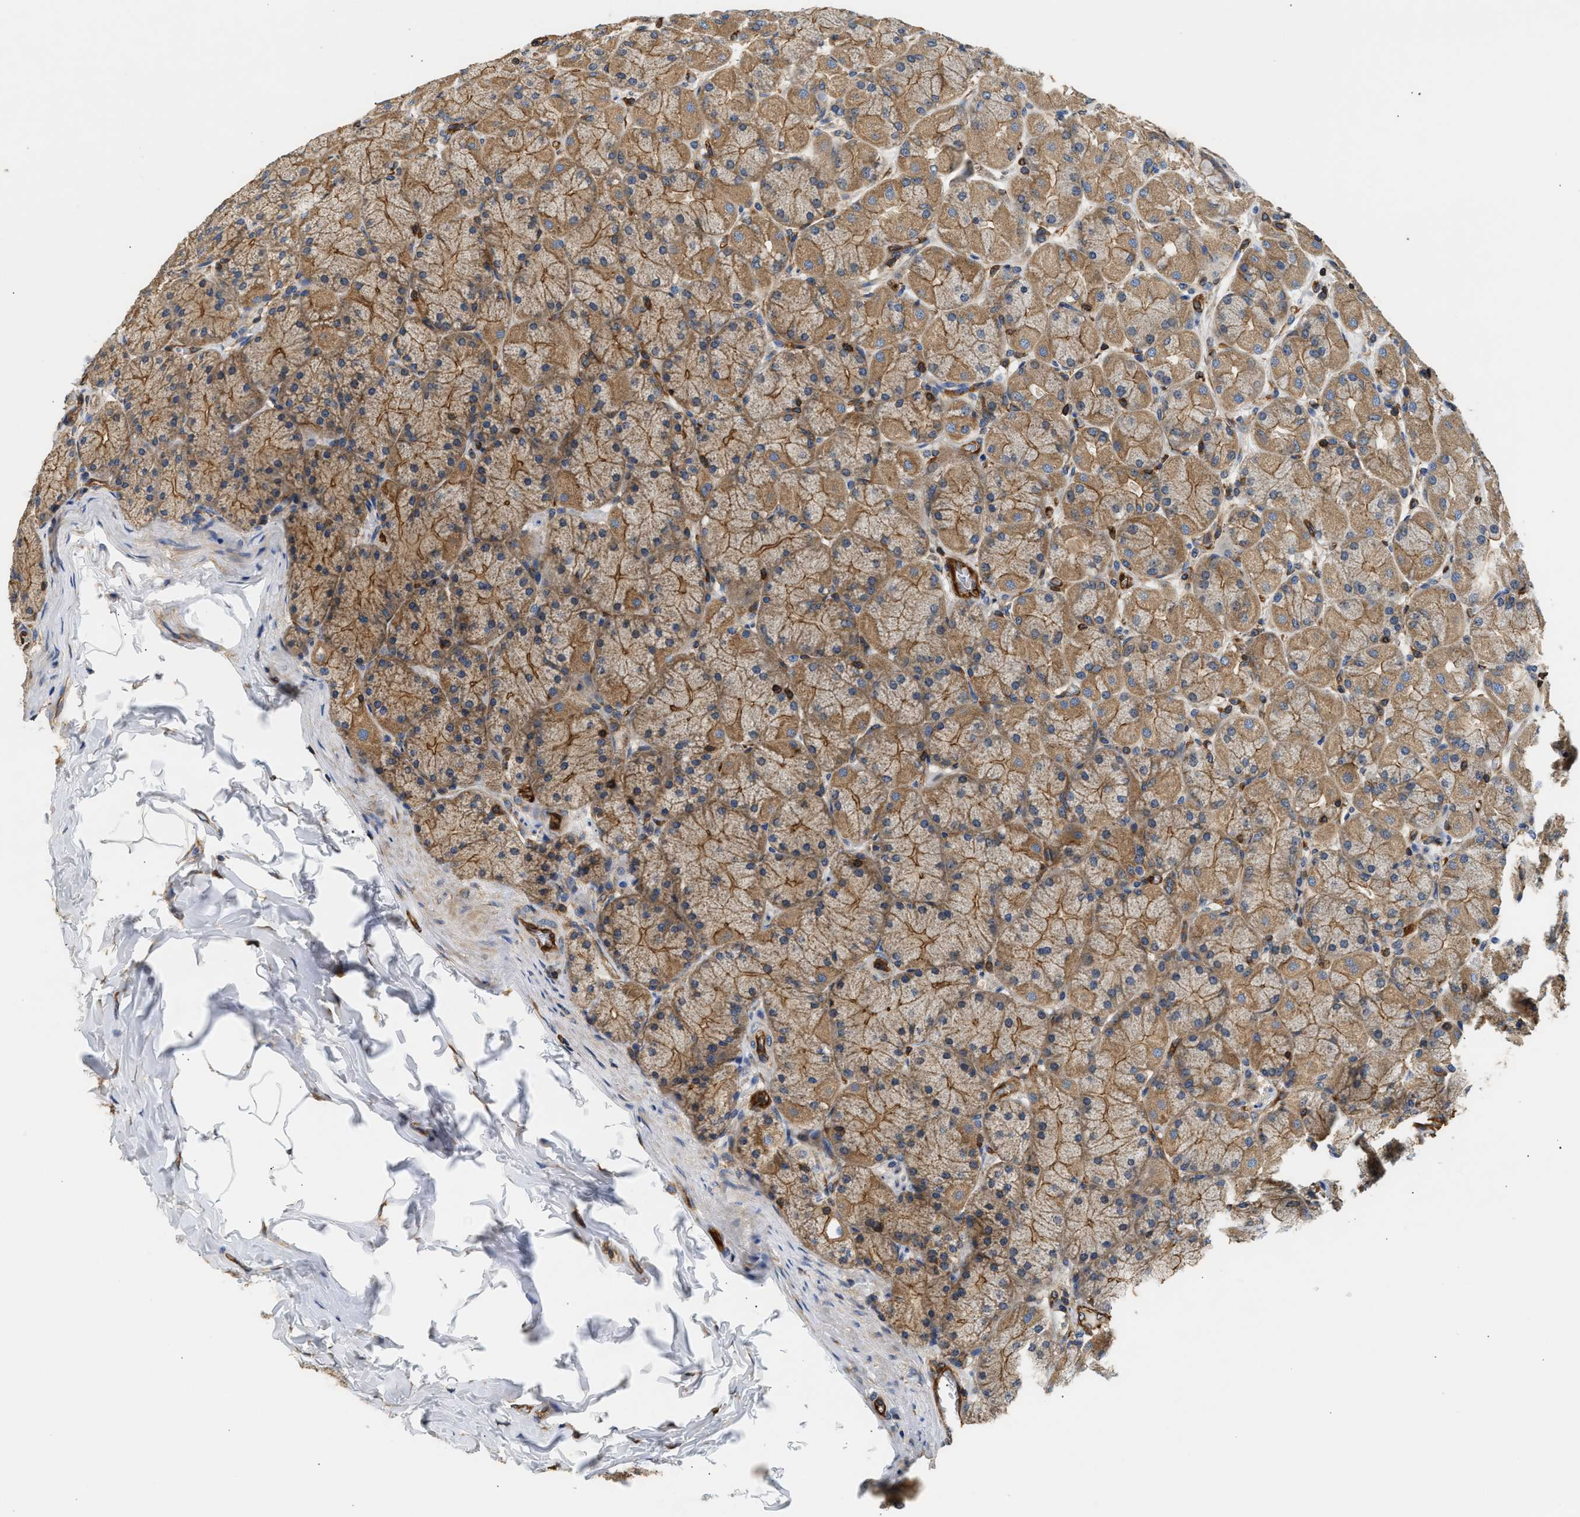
{"staining": {"intensity": "moderate", "quantity": ">75%", "location": "cytoplasmic/membranous"}, "tissue": "stomach", "cell_type": "Glandular cells", "image_type": "normal", "snomed": [{"axis": "morphology", "description": "Normal tissue, NOS"}, {"axis": "topography", "description": "Stomach, upper"}], "caption": "Protein staining demonstrates moderate cytoplasmic/membranous positivity in approximately >75% of glandular cells in benign stomach.", "gene": "SAMD9L", "patient": {"sex": "female", "age": 56}}